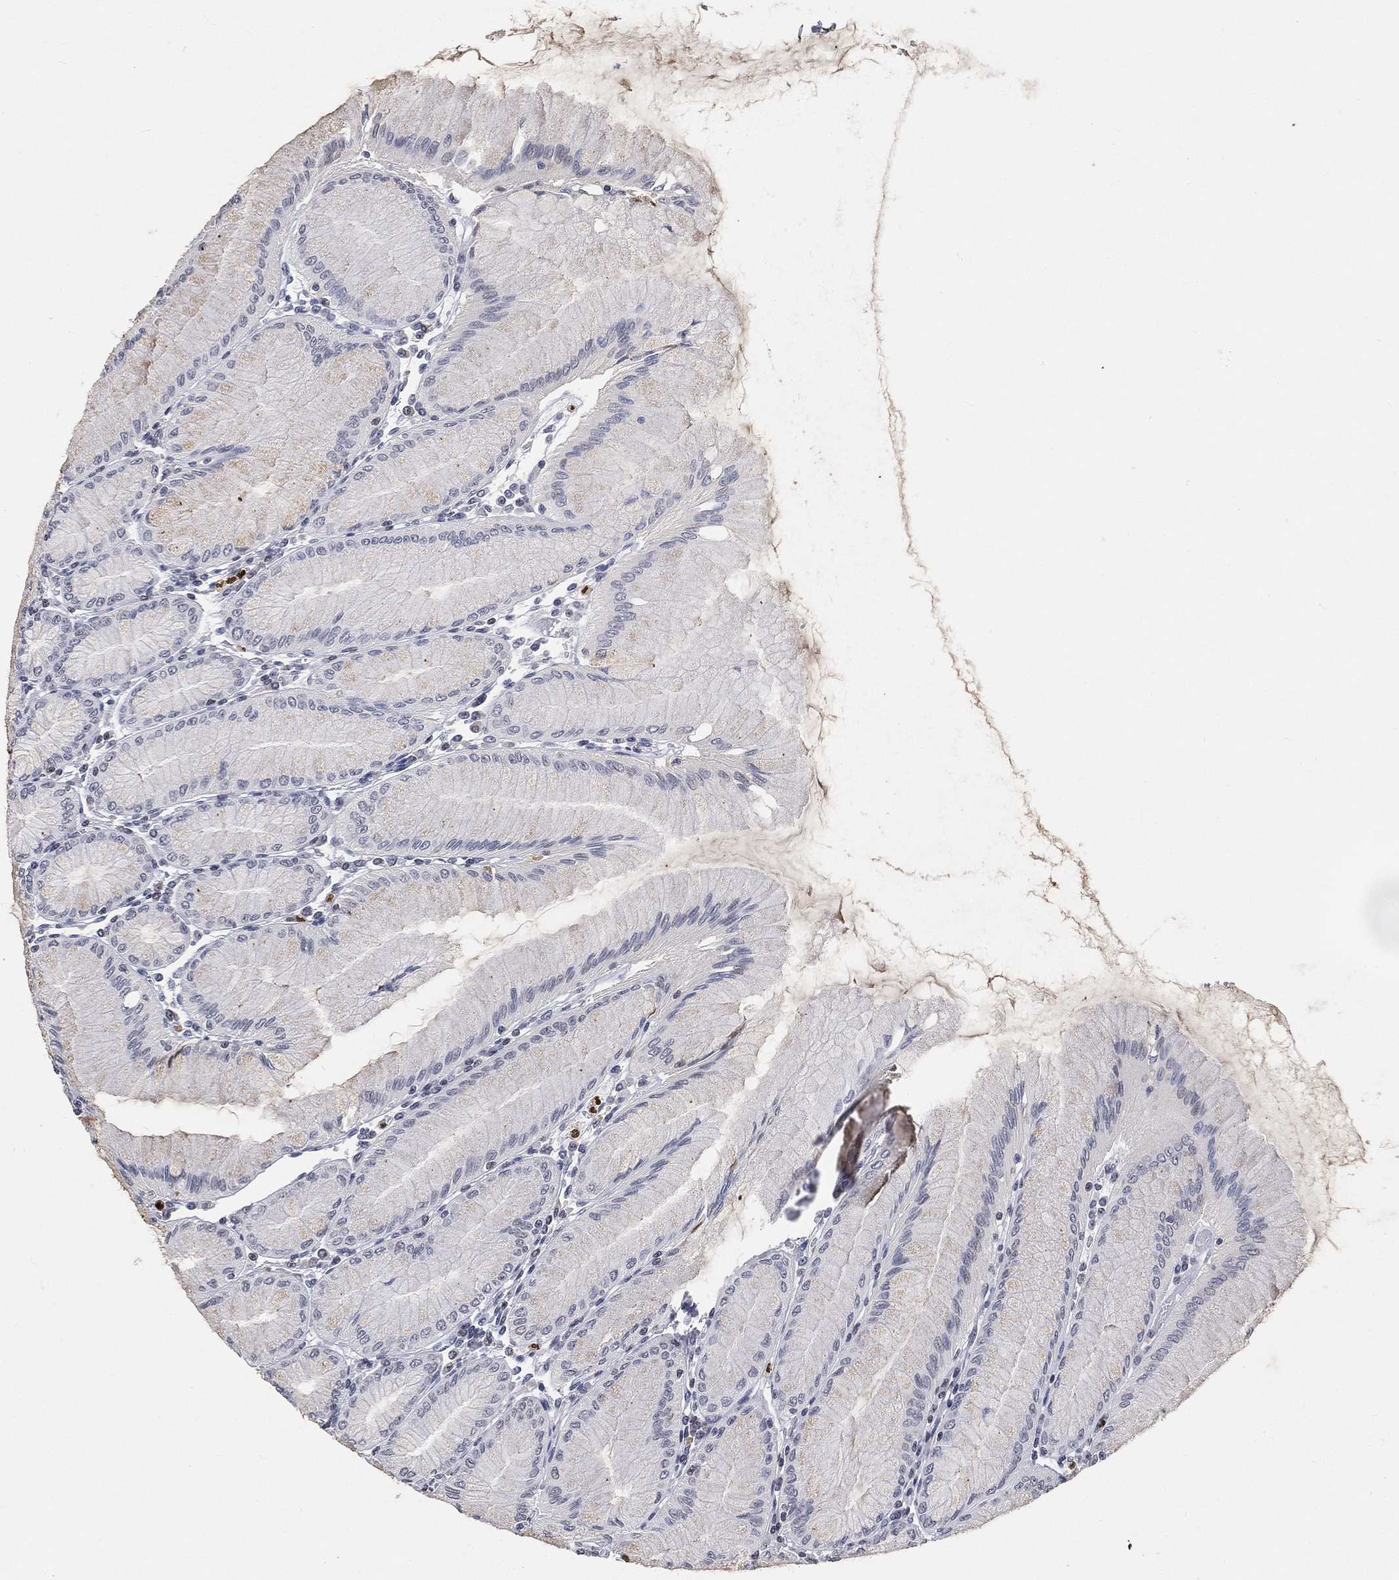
{"staining": {"intensity": "negative", "quantity": "none", "location": "none"}, "tissue": "stomach", "cell_type": "Glandular cells", "image_type": "normal", "snomed": [{"axis": "morphology", "description": "Normal tissue, NOS"}, {"axis": "topography", "description": "Stomach"}], "caption": "Immunohistochemical staining of unremarkable stomach demonstrates no significant staining in glandular cells.", "gene": "ARG1", "patient": {"sex": "female", "age": 57}}